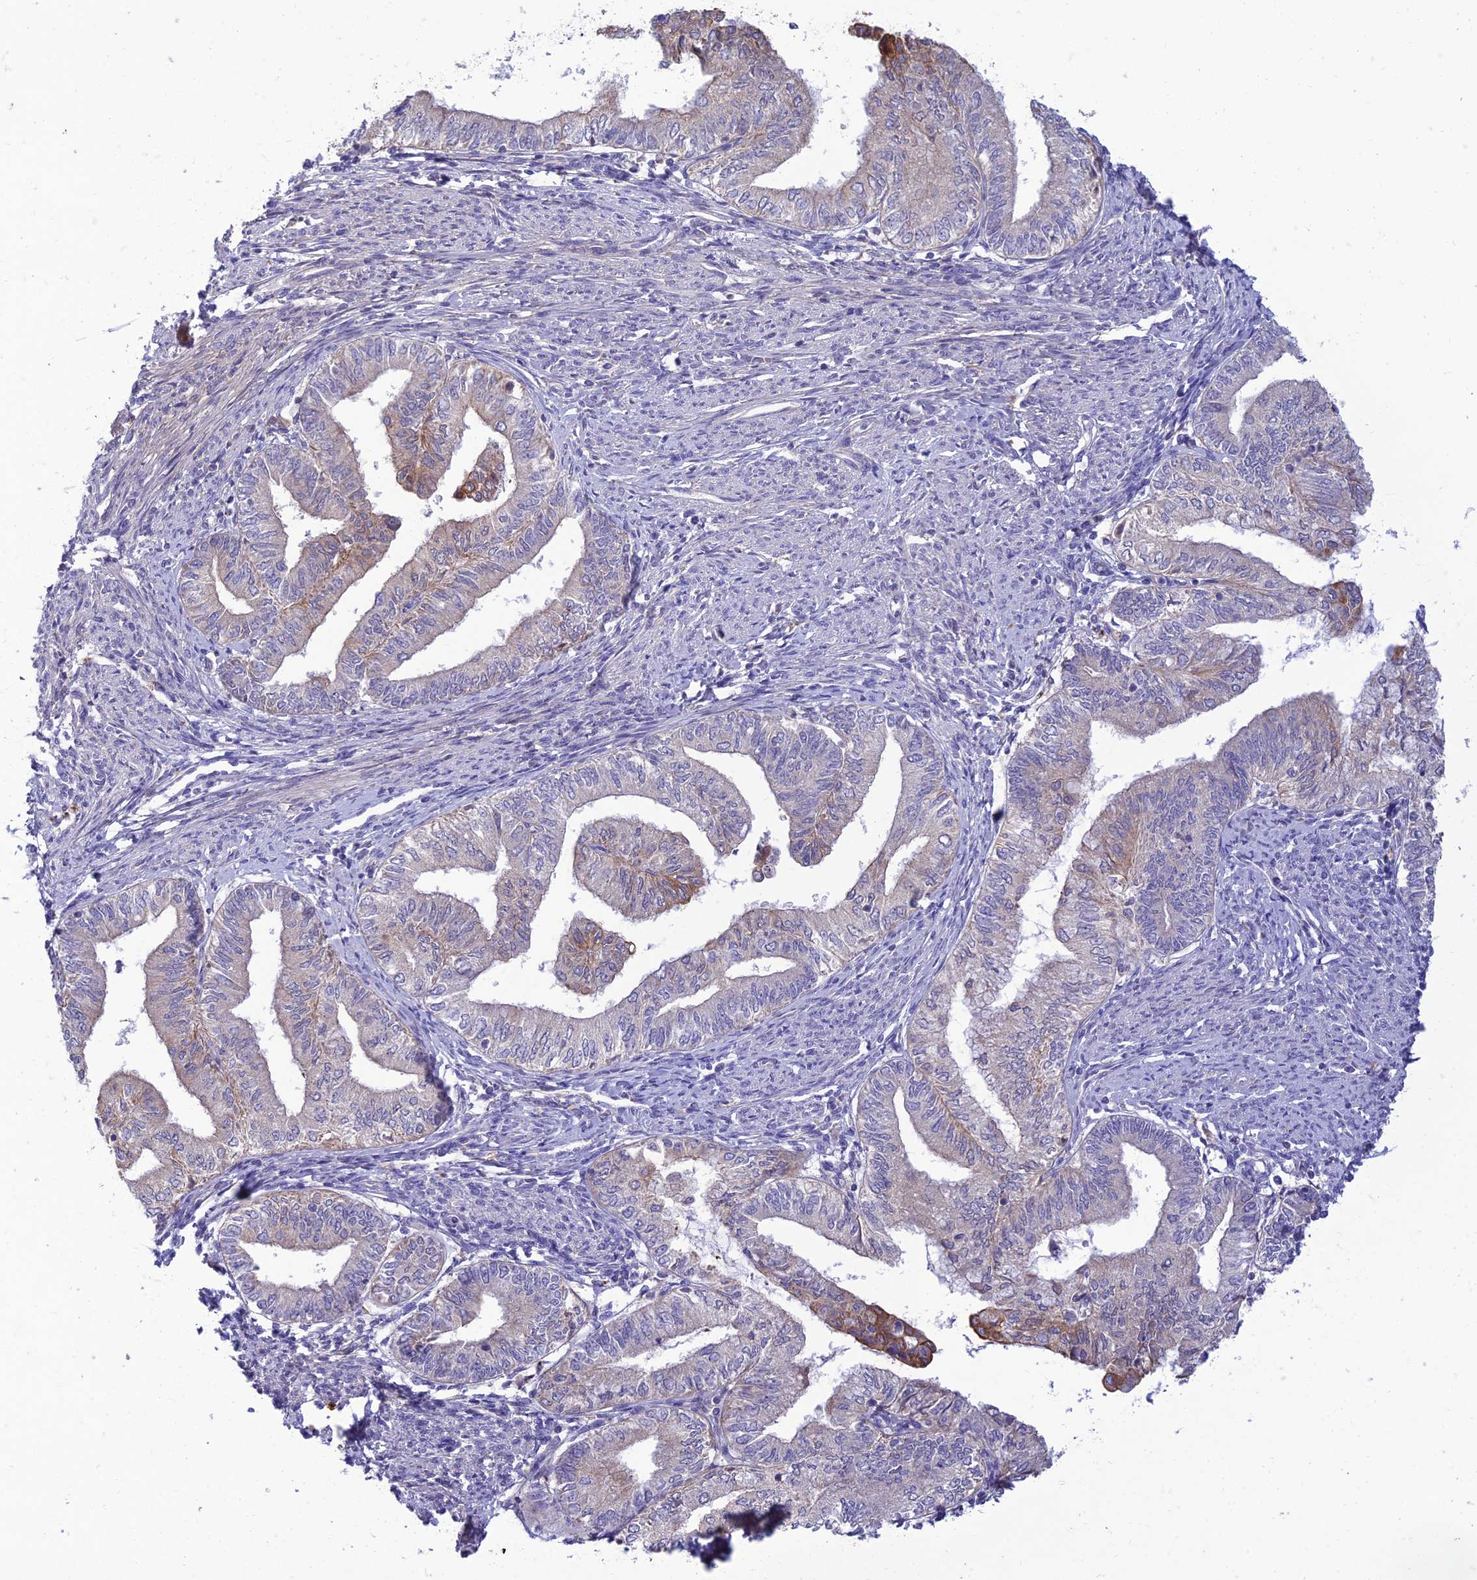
{"staining": {"intensity": "moderate", "quantity": "<25%", "location": "cytoplasmic/membranous"}, "tissue": "endometrial cancer", "cell_type": "Tumor cells", "image_type": "cancer", "snomed": [{"axis": "morphology", "description": "Adenocarcinoma, NOS"}, {"axis": "topography", "description": "Endometrium"}], "caption": "Brown immunohistochemical staining in human endometrial cancer shows moderate cytoplasmic/membranous expression in approximately <25% of tumor cells. (DAB (3,3'-diaminobenzidine) IHC, brown staining for protein, blue staining for nuclei).", "gene": "IRAK3", "patient": {"sex": "female", "age": 66}}